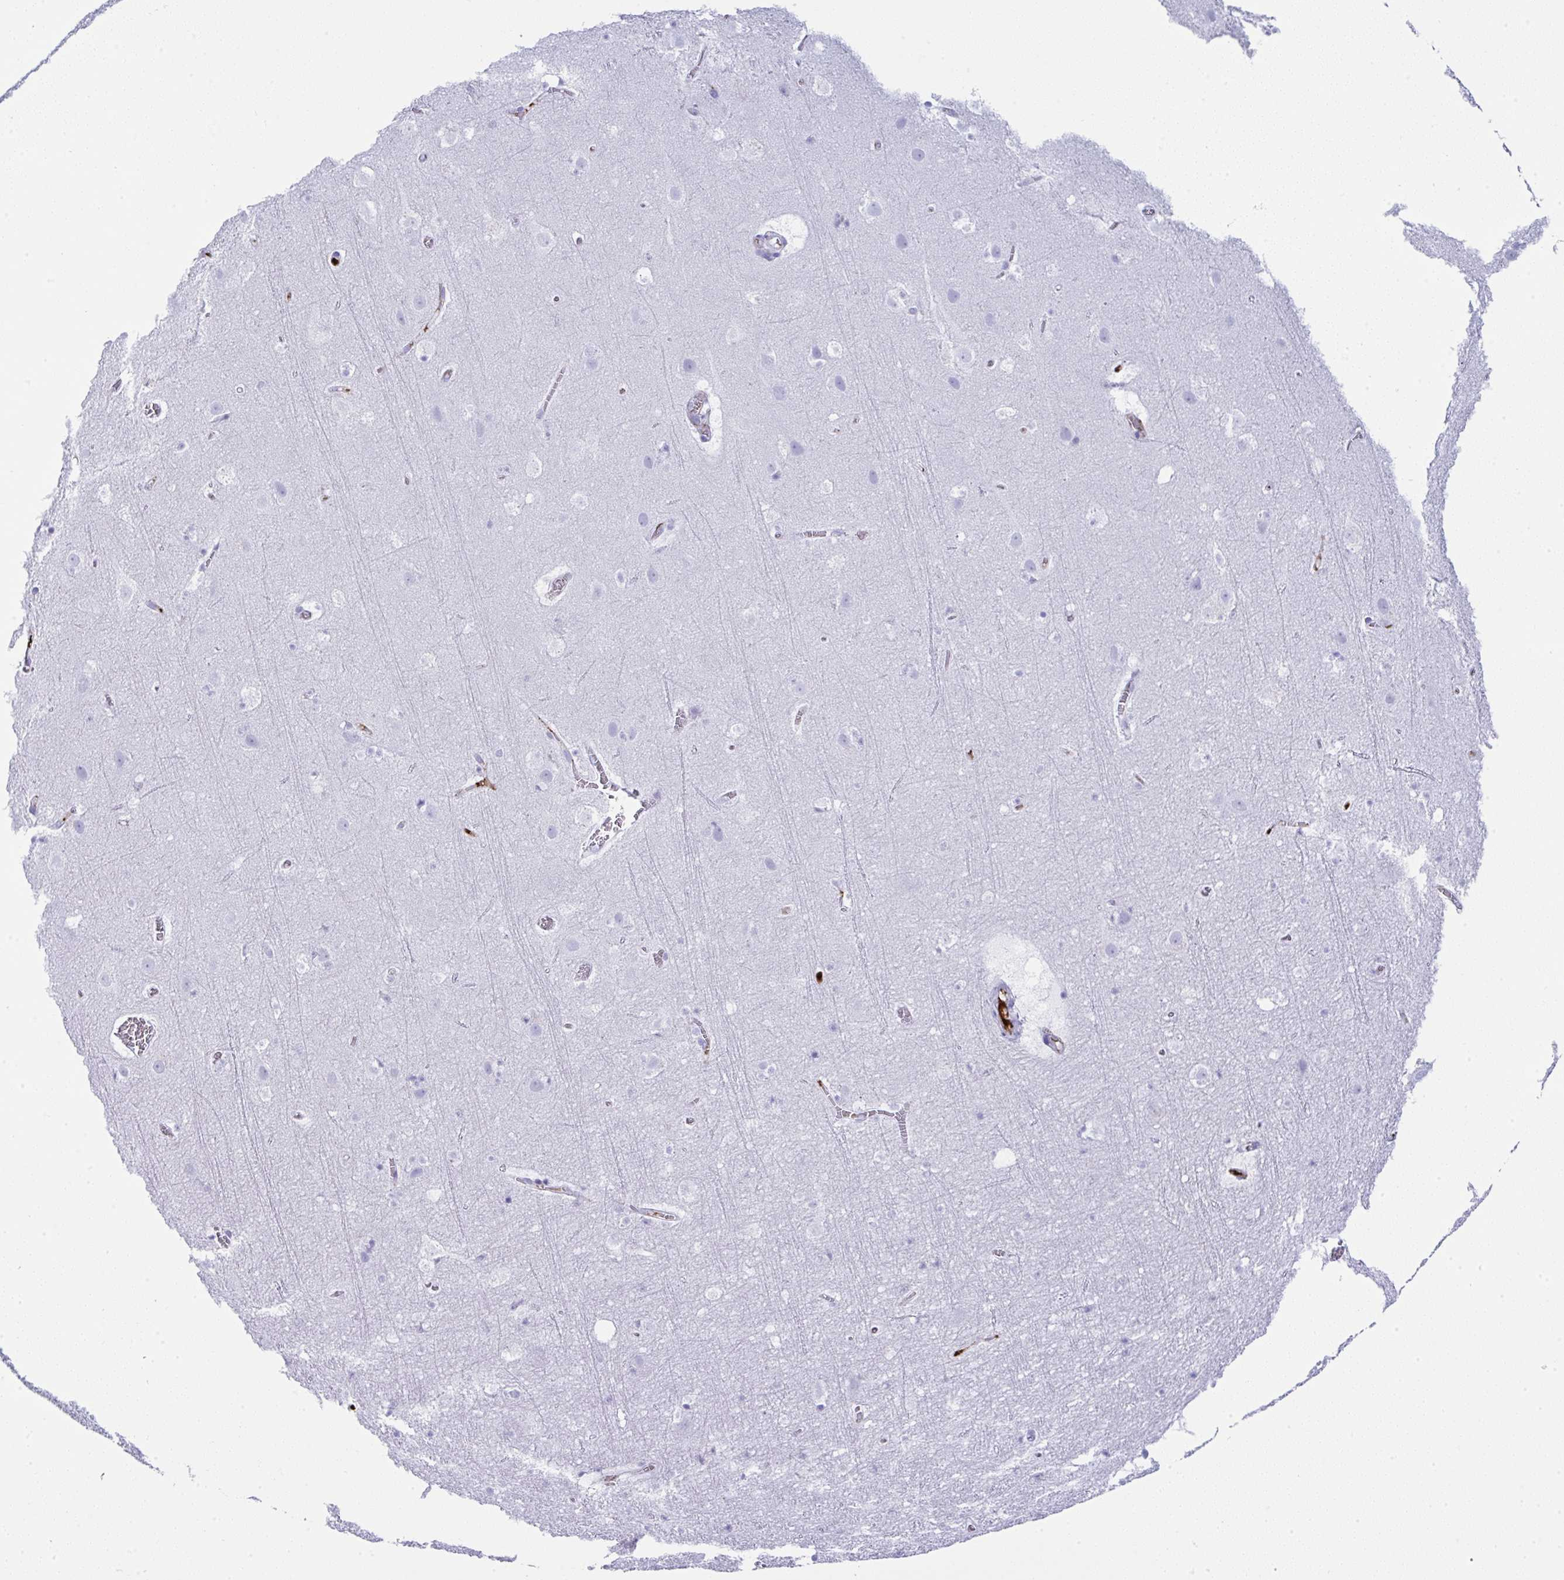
{"staining": {"intensity": "moderate", "quantity": "<25%", "location": "cytoplasmic/membranous"}, "tissue": "cerebral cortex", "cell_type": "Endothelial cells", "image_type": "normal", "snomed": [{"axis": "morphology", "description": "Normal tissue, NOS"}, {"axis": "topography", "description": "Cerebral cortex"}], "caption": "An image of cerebral cortex stained for a protein demonstrates moderate cytoplasmic/membranous brown staining in endothelial cells. The protein of interest is shown in brown color, while the nuclei are stained blue.", "gene": "JCHAIN", "patient": {"sex": "female", "age": 42}}